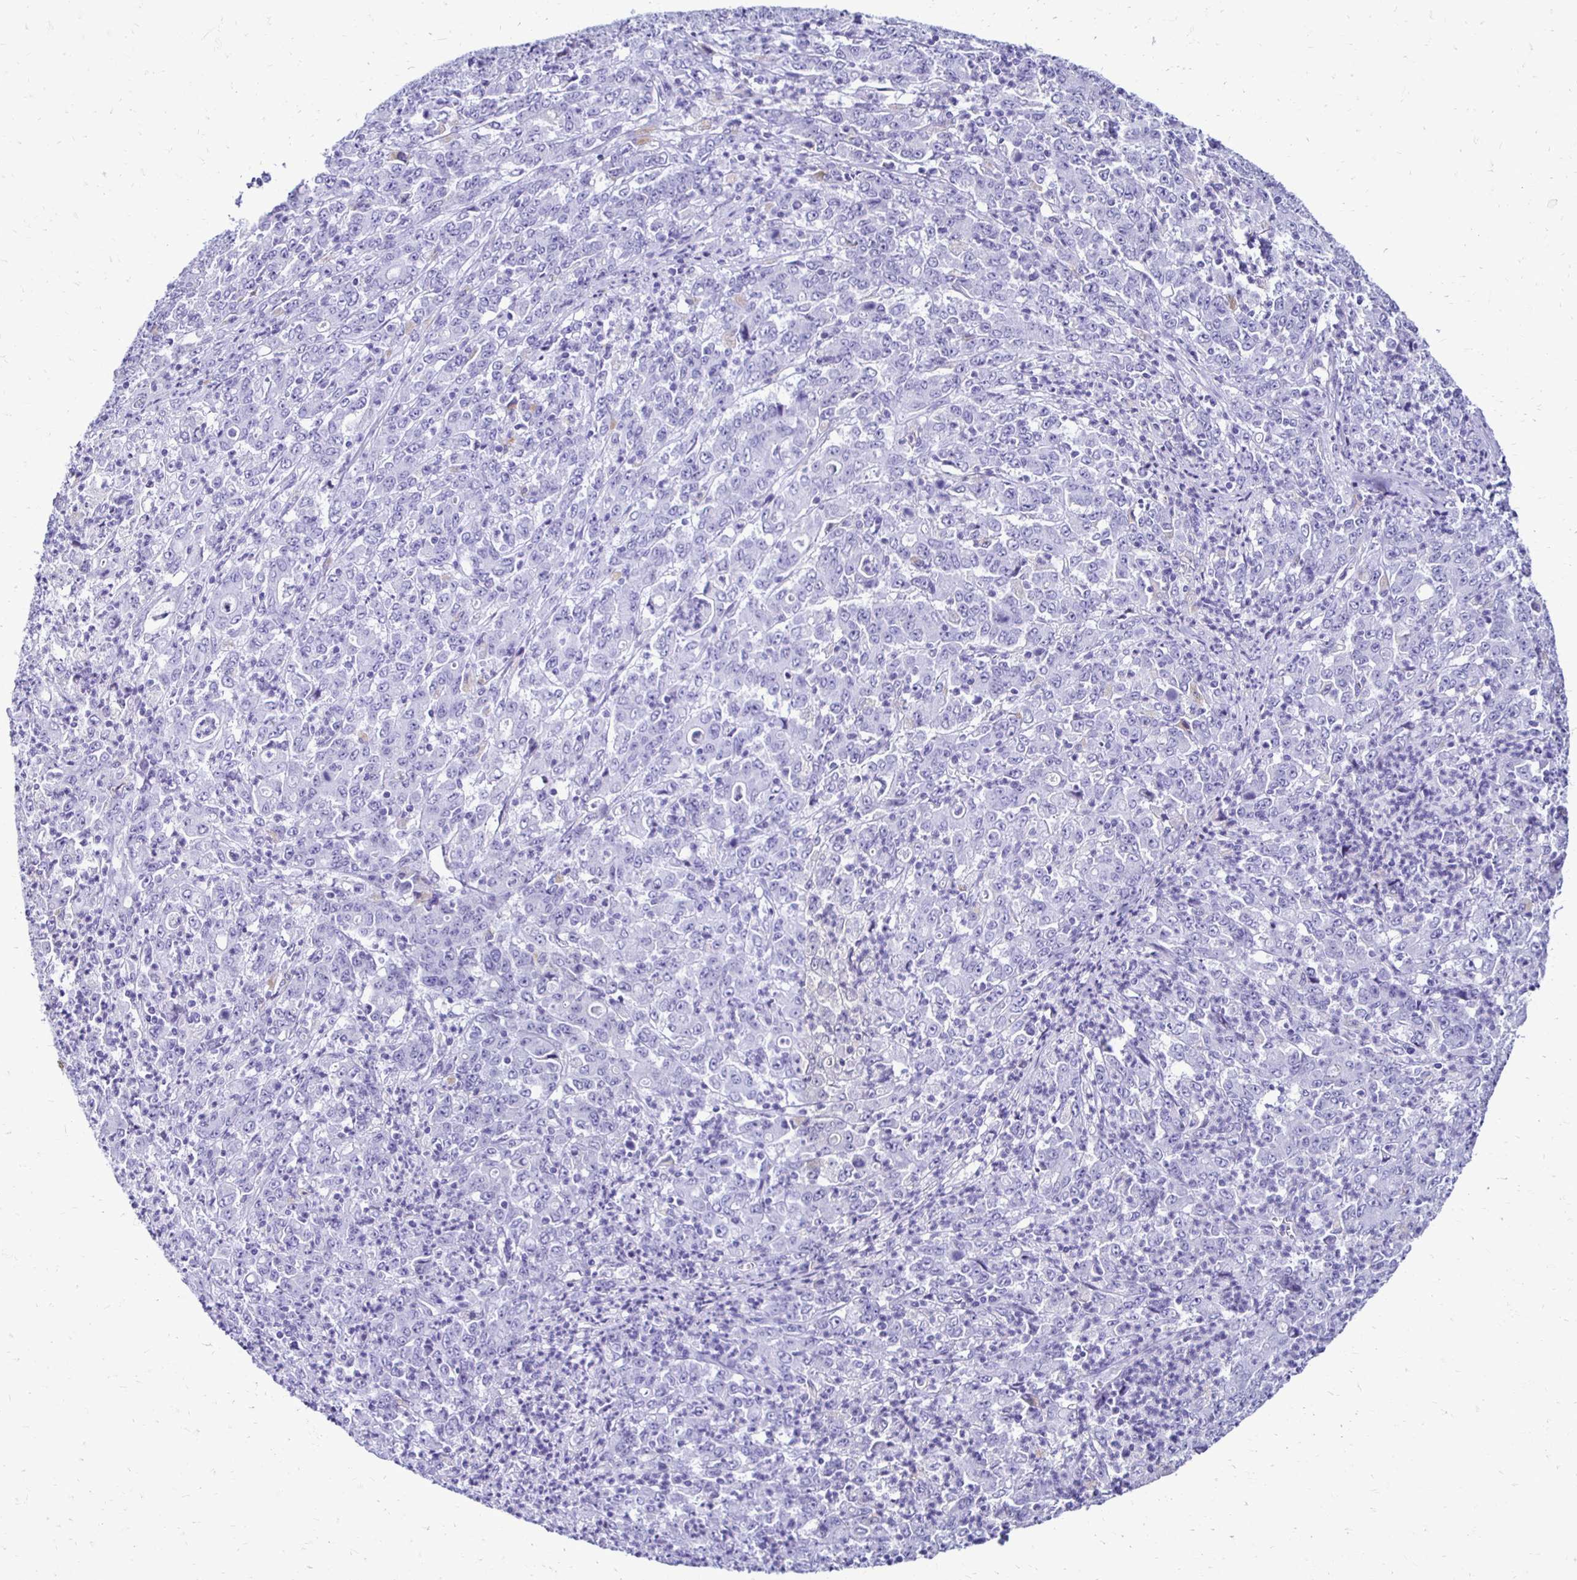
{"staining": {"intensity": "negative", "quantity": "none", "location": "none"}, "tissue": "stomach cancer", "cell_type": "Tumor cells", "image_type": "cancer", "snomed": [{"axis": "morphology", "description": "Adenocarcinoma, NOS"}, {"axis": "topography", "description": "Stomach, lower"}], "caption": "IHC of stomach cancer demonstrates no staining in tumor cells.", "gene": "CST5", "patient": {"sex": "female", "age": 71}}